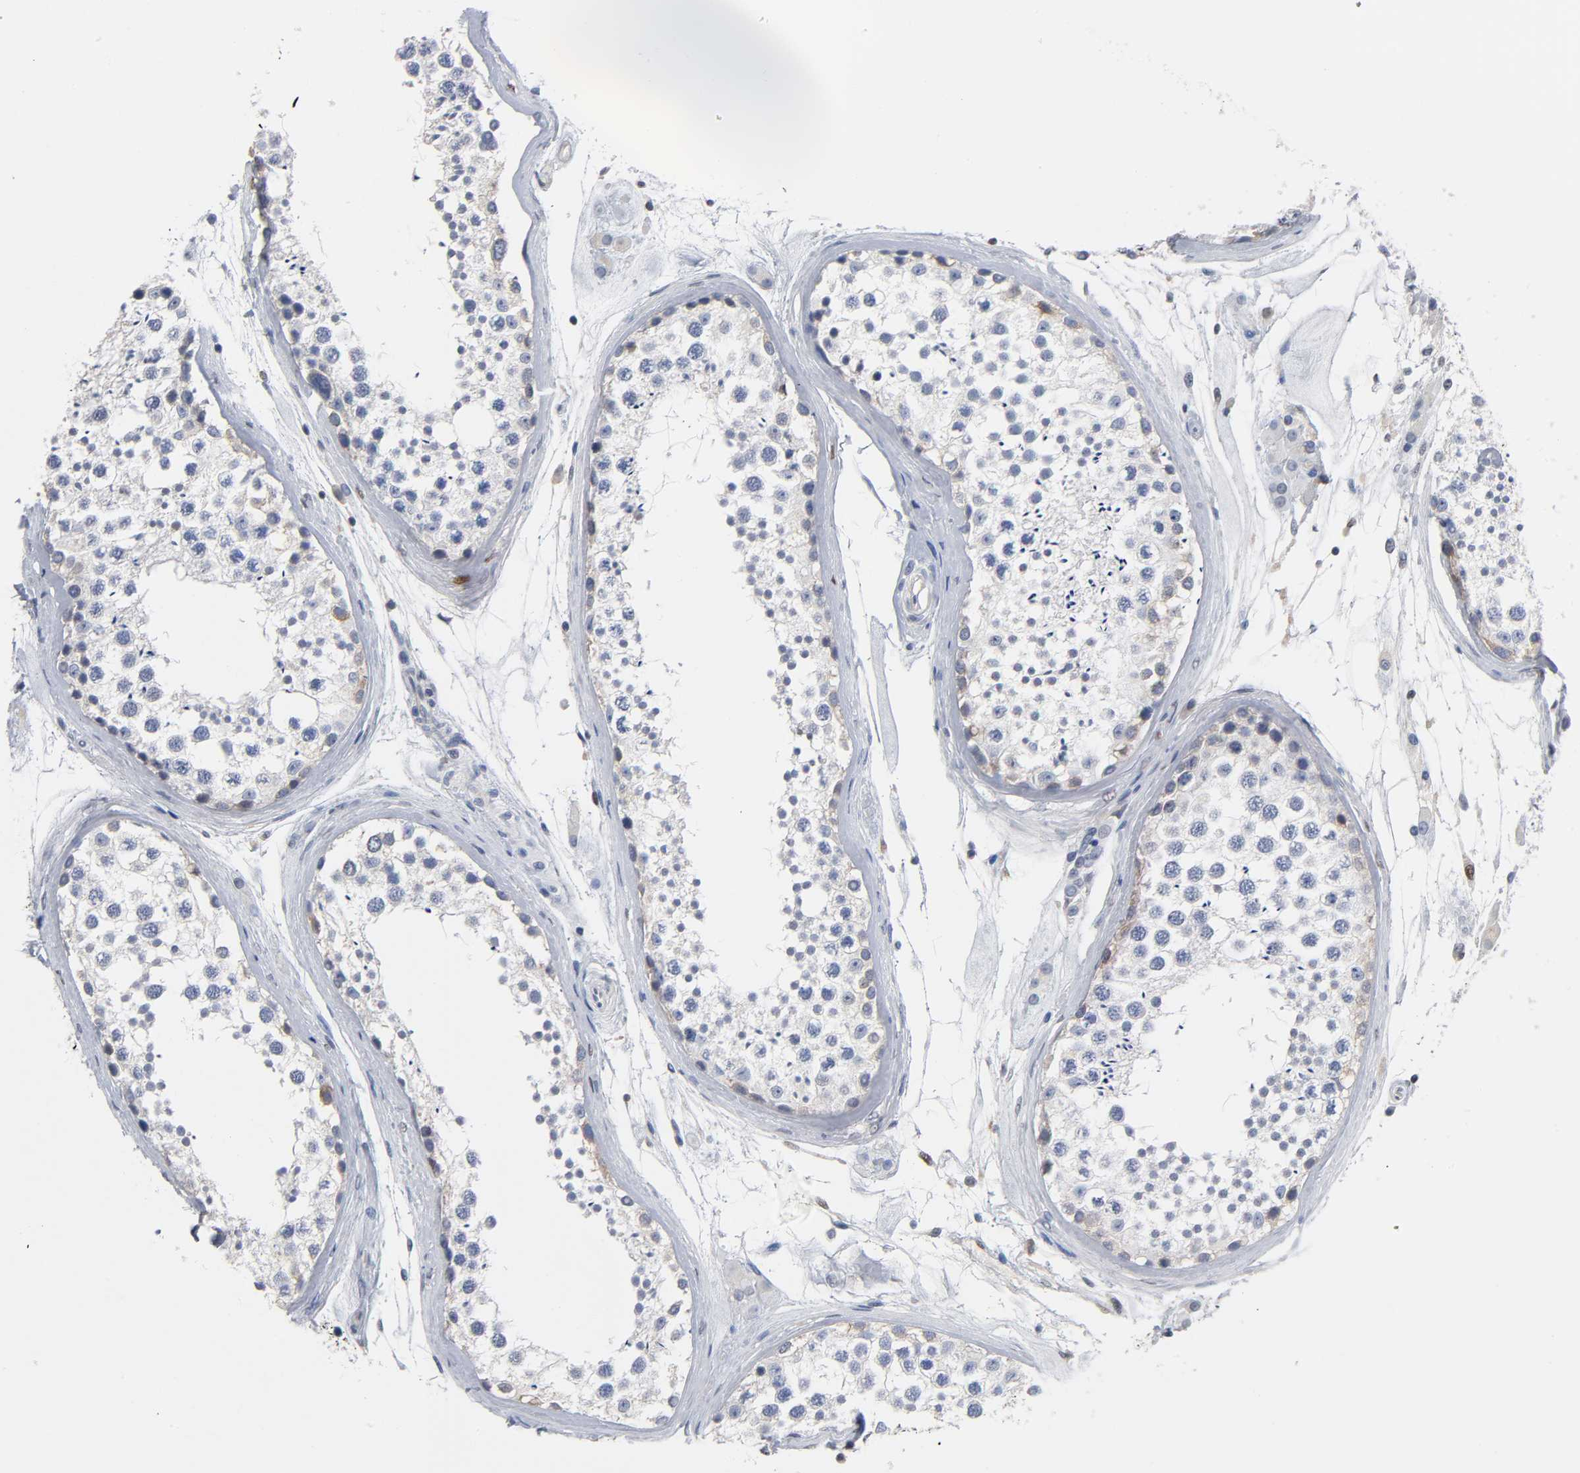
{"staining": {"intensity": "weak", "quantity": "<25%", "location": "cytoplasmic/membranous"}, "tissue": "testis", "cell_type": "Cells in seminiferous ducts", "image_type": "normal", "snomed": [{"axis": "morphology", "description": "Normal tissue, NOS"}, {"axis": "topography", "description": "Testis"}], "caption": "There is no significant expression in cells in seminiferous ducts of testis. (Stains: DAB (3,3'-diaminobenzidine) immunohistochemistry (IHC) with hematoxylin counter stain, Microscopy: brightfield microscopy at high magnification).", "gene": "NFATC1", "patient": {"sex": "male", "age": 46}}